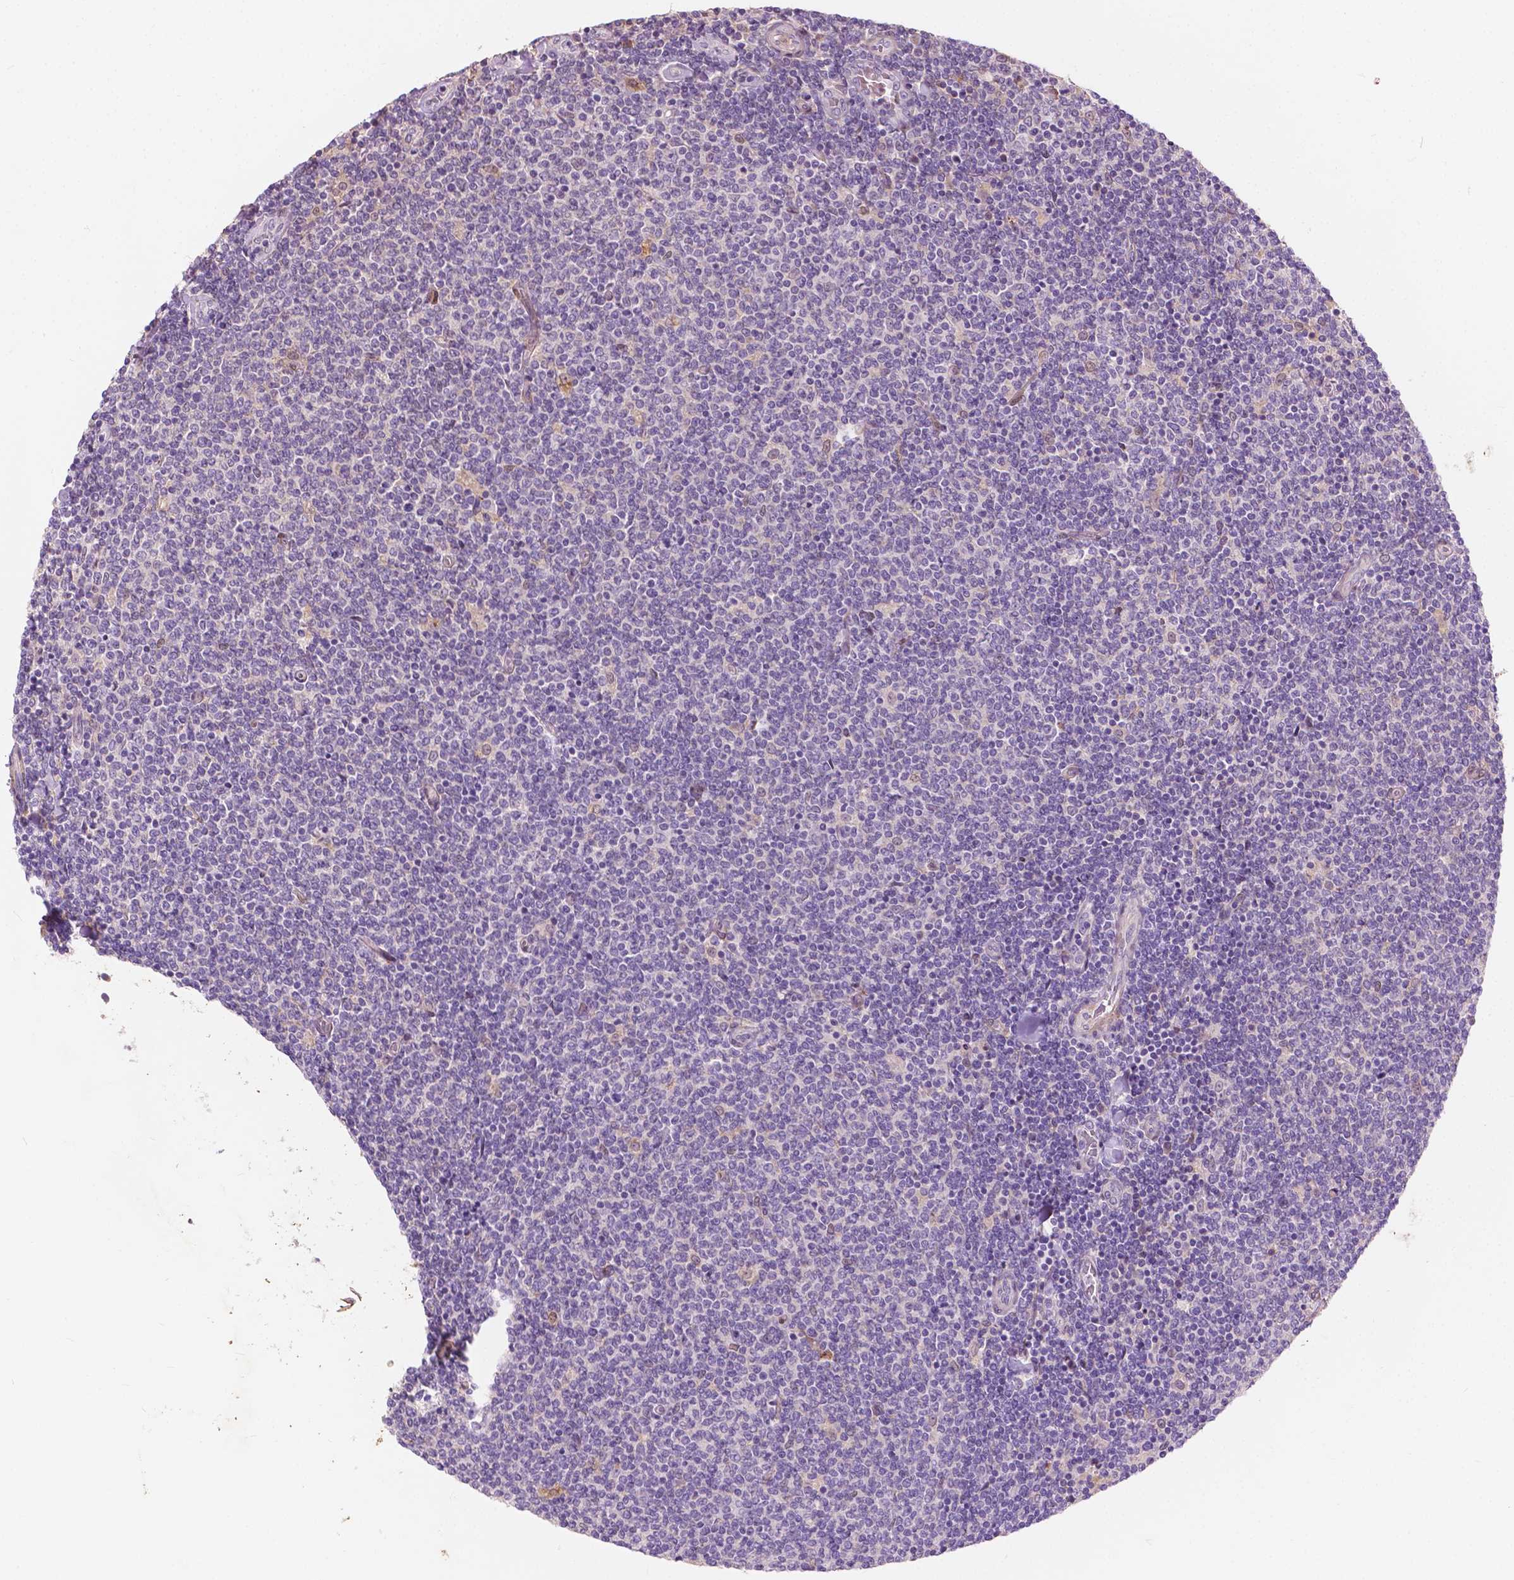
{"staining": {"intensity": "negative", "quantity": "none", "location": "none"}, "tissue": "lymphoma", "cell_type": "Tumor cells", "image_type": "cancer", "snomed": [{"axis": "morphology", "description": "Malignant lymphoma, non-Hodgkin's type, Low grade"}, {"axis": "topography", "description": "Lymph node"}], "caption": "Immunohistochemical staining of malignant lymphoma, non-Hodgkin's type (low-grade) demonstrates no significant staining in tumor cells.", "gene": "GPR37", "patient": {"sex": "male", "age": 52}}